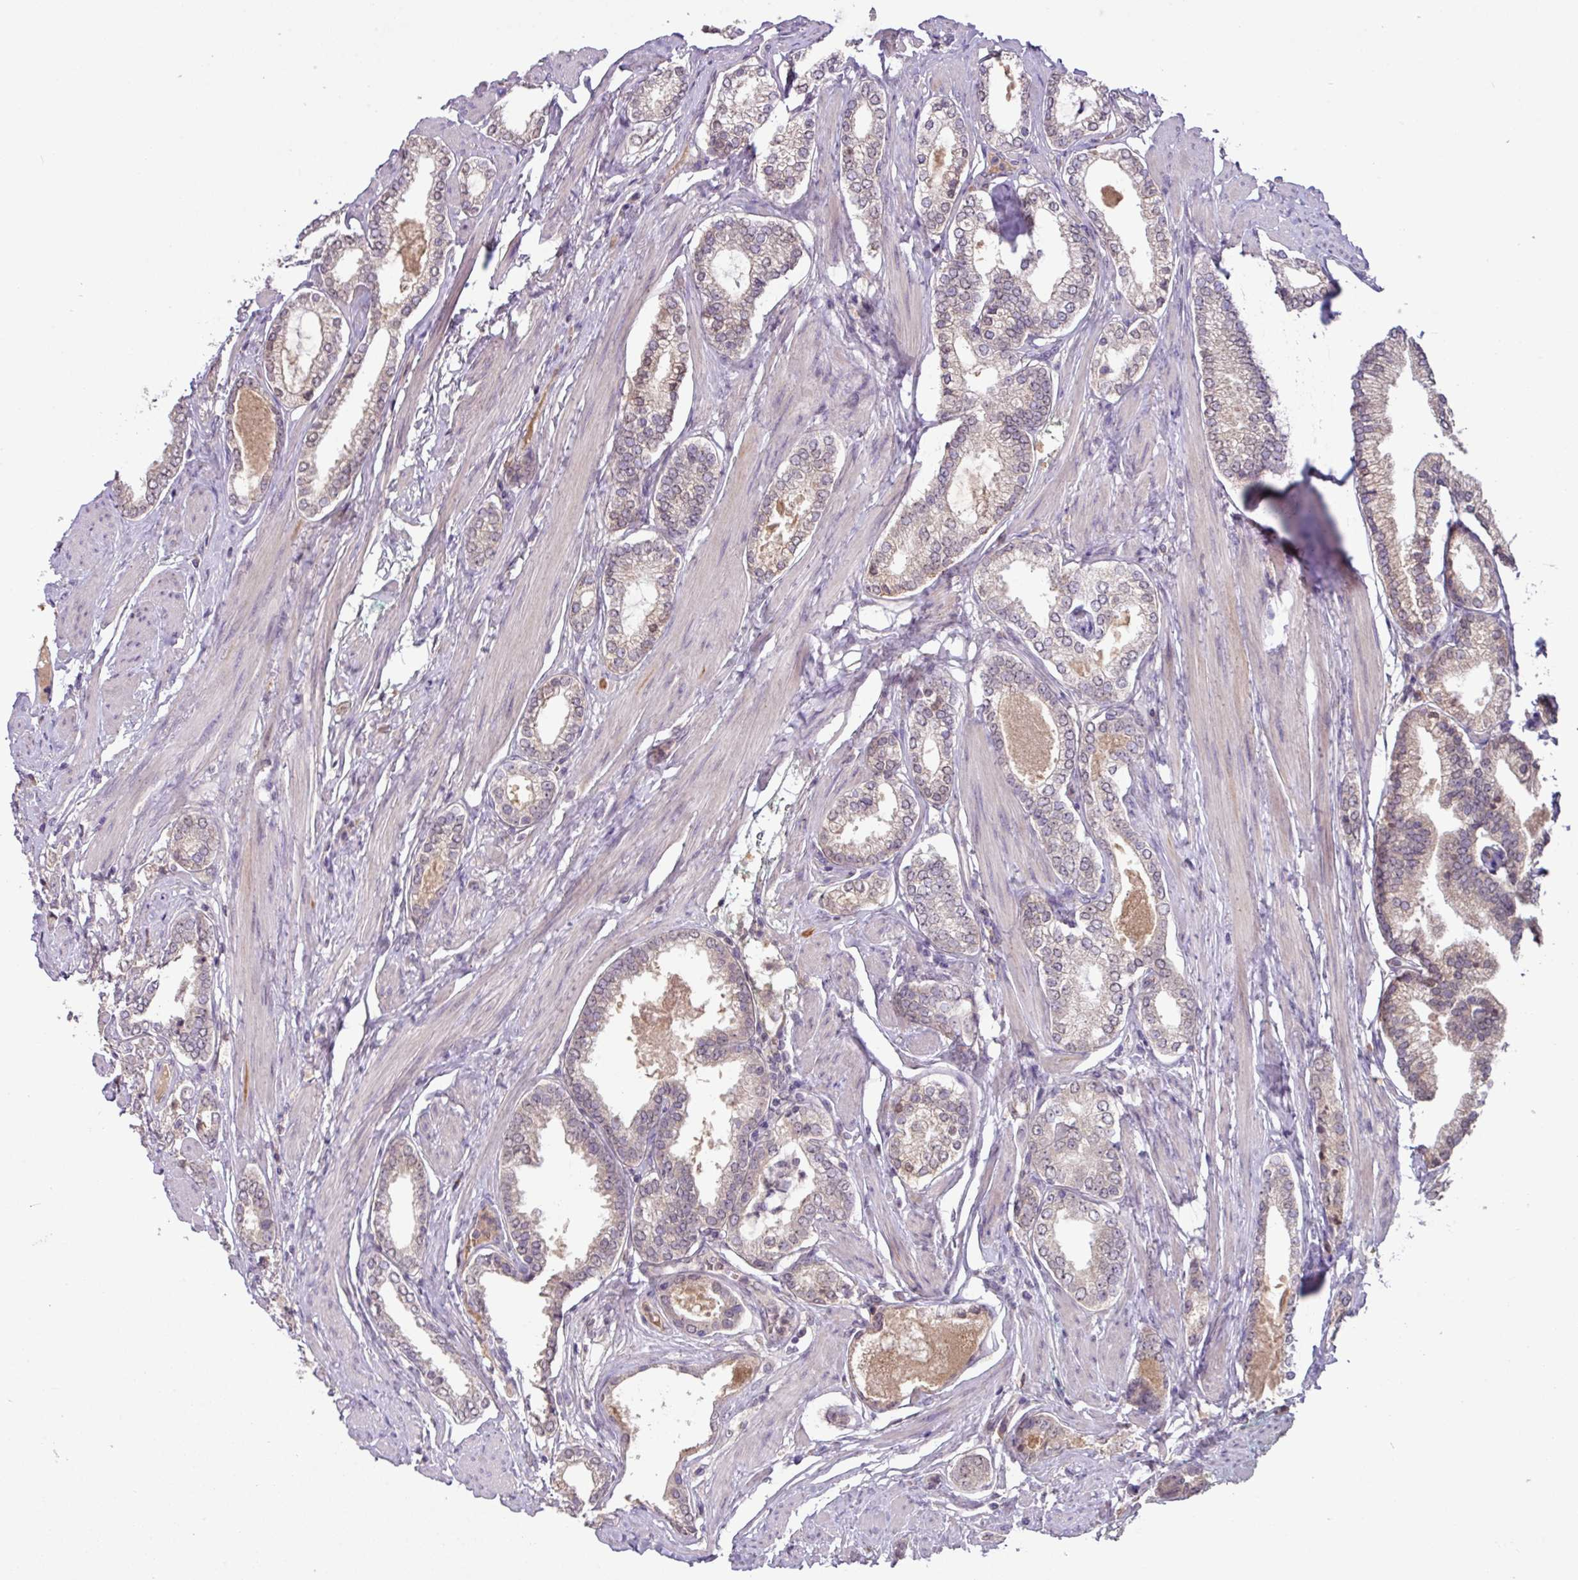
{"staining": {"intensity": "weak", "quantity": "<25%", "location": "nuclear"}, "tissue": "prostate cancer", "cell_type": "Tumor cells", "image_type": "cancer", "snomed": [{"axis": "morphology", "description": "Adenocarcinoma, High grade"}, {"axis": "topography", "description": "Prostate"}], "caption": "This is a image of IHC staining of prostate cancer (high-grade adenocarcinoma), which shows no expression in tumor cells.", "gene": "SLC5A10", "patient": {"sex": "male", "age": 71}}